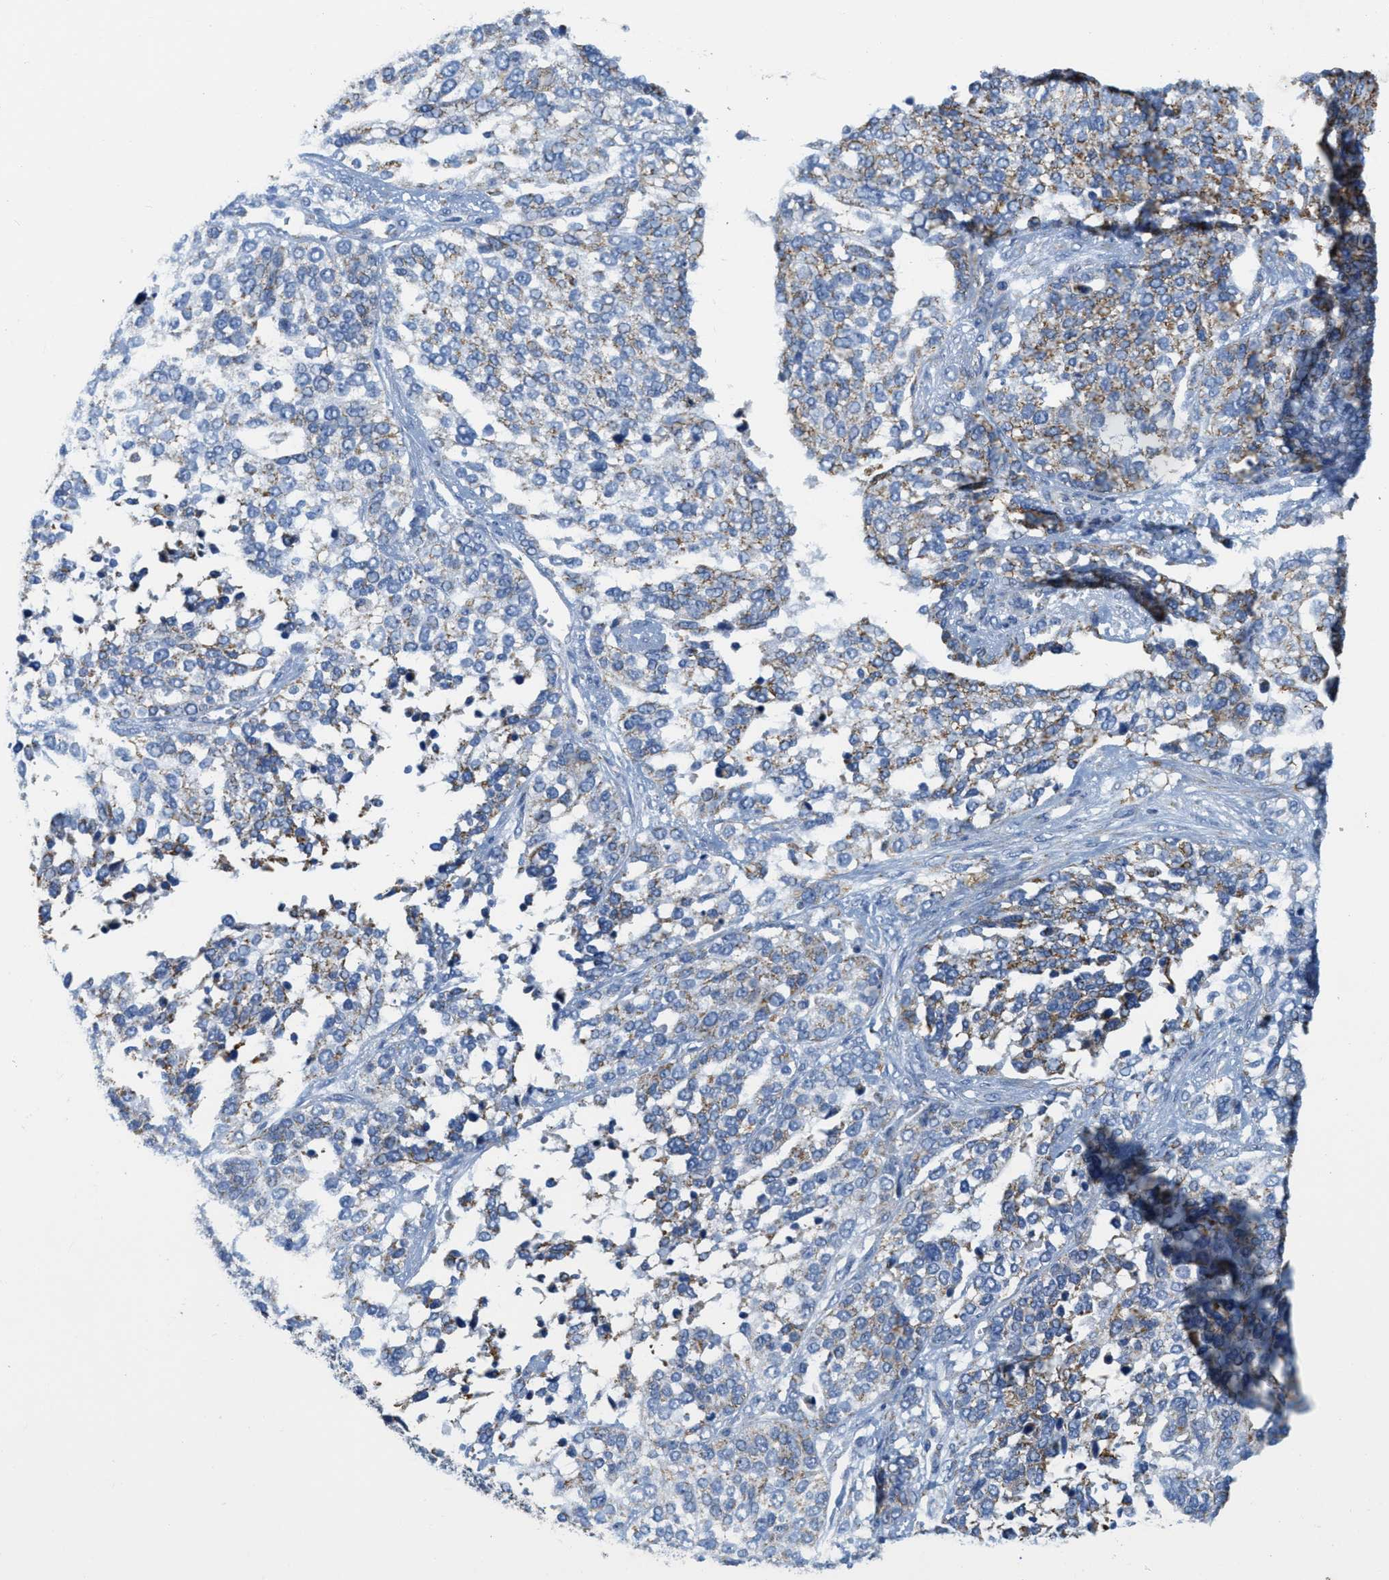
{"staining": {"intensity": "moderate", "quantity": "25%-75%", "location": "cytoplasmic/membranous"}, "tissue": "ovarian cancer", "cell_type": "Tumor cells", "image_type": "cancer", "snomed": [{"axis": "morphology", "description": "Cystadenocarcinoma, serous, NOS"}, {"axis": "topography", "description": "Ovary"}], "caption": "Human serous cystadenocarcinoma (ovarian) stained with a brown dye exhibits moderate cytoplasmic/membranous positive expression in about 25%-75% of tumor cells.", "gene": "KCNJ5", "patient": {"sex": "female", "age": 44}}